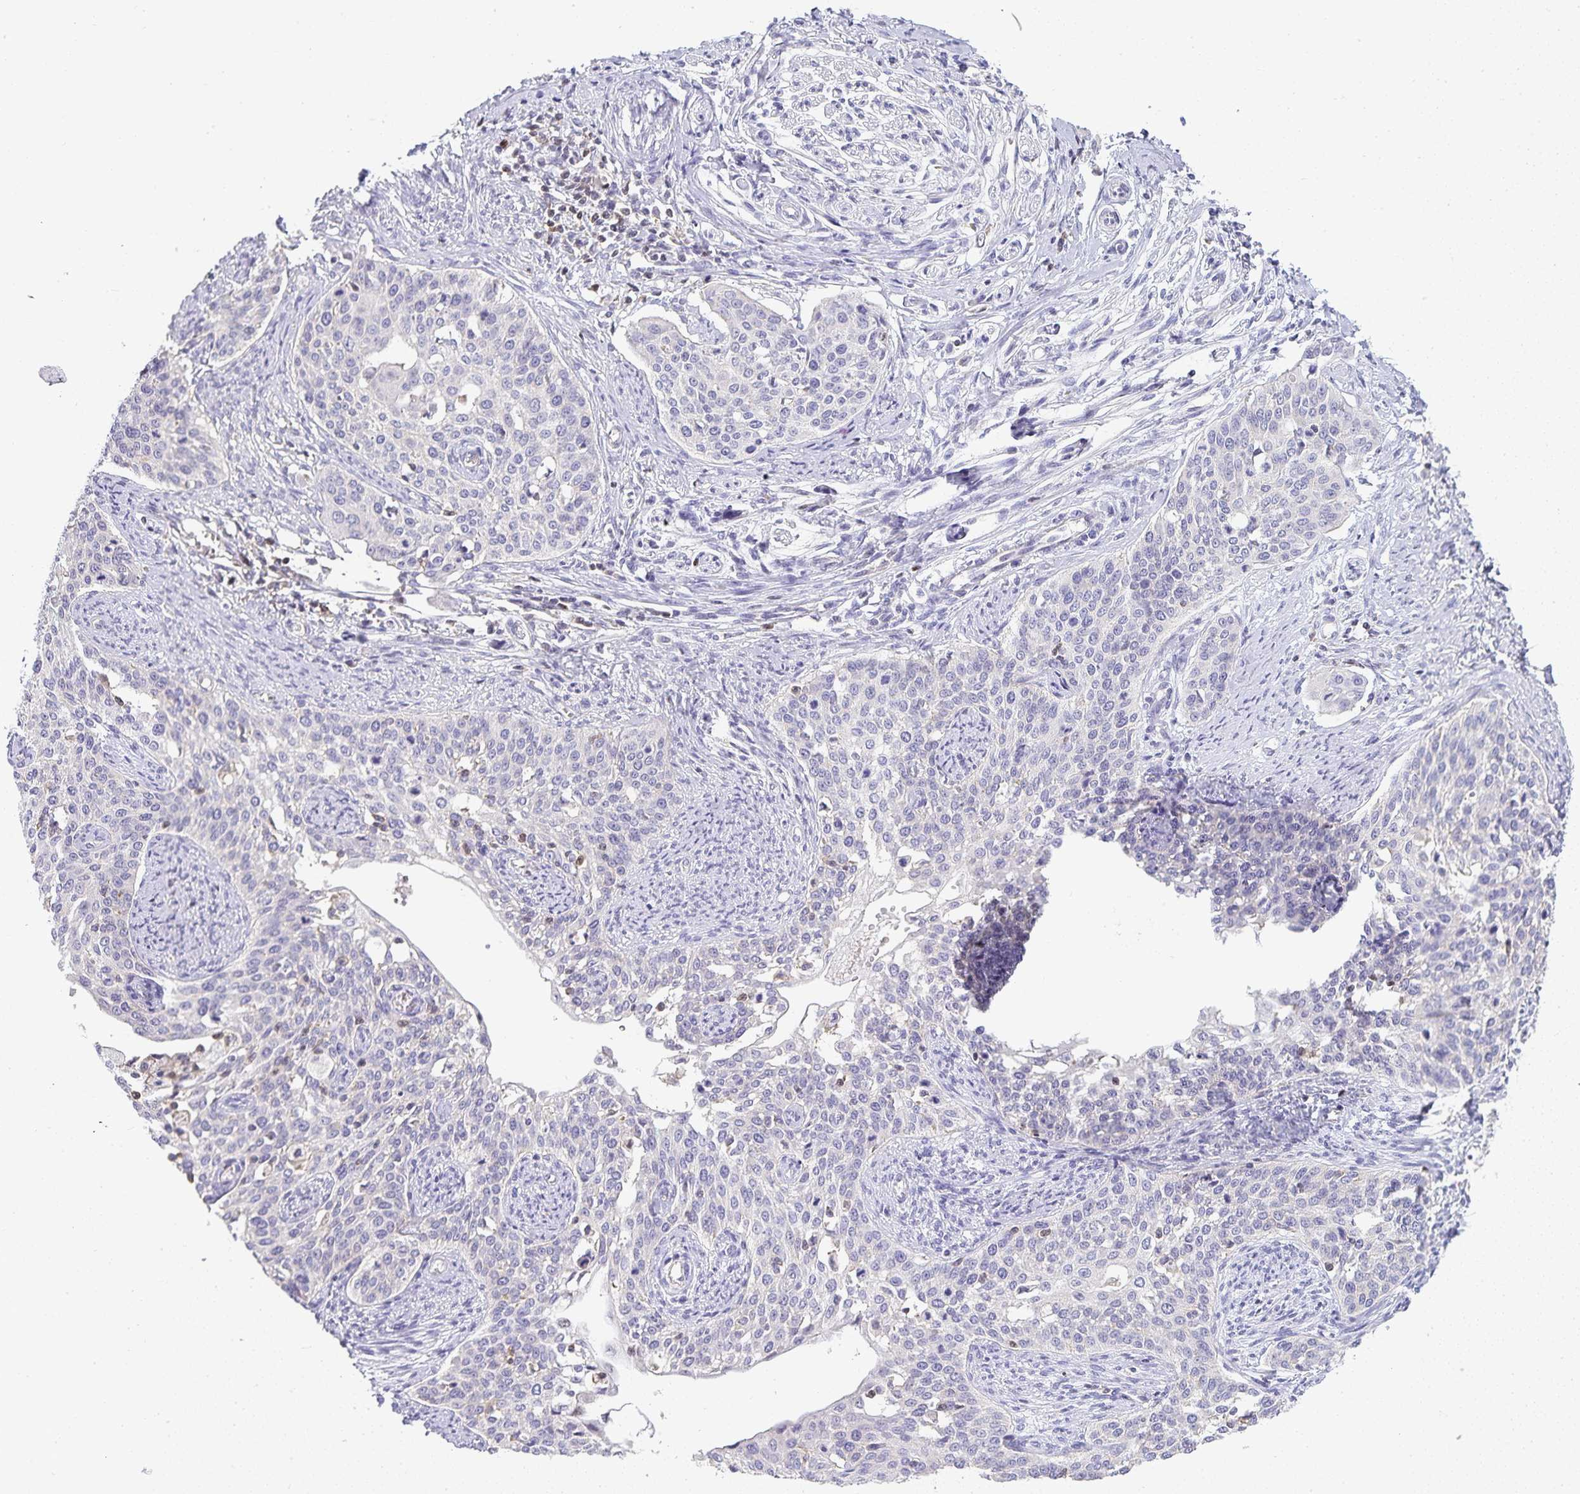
{"staining": {"intensity": "negative", "quantity": "none", "location": "none"}, "tissue": "cervical cancer", "cell_type": "Tumor cells", "image_type": "cancer", "snomed": [{"axis": "morphology", "description": "Squamous cell carcinoma, NOS"}, {"axis": "topography", "description": "Cervix"}], "caption": "Tumor cells show no significant protein expression in cervical cancer.", "gene": "GATA3", "patient": {"sex": "female", "age": 44}}